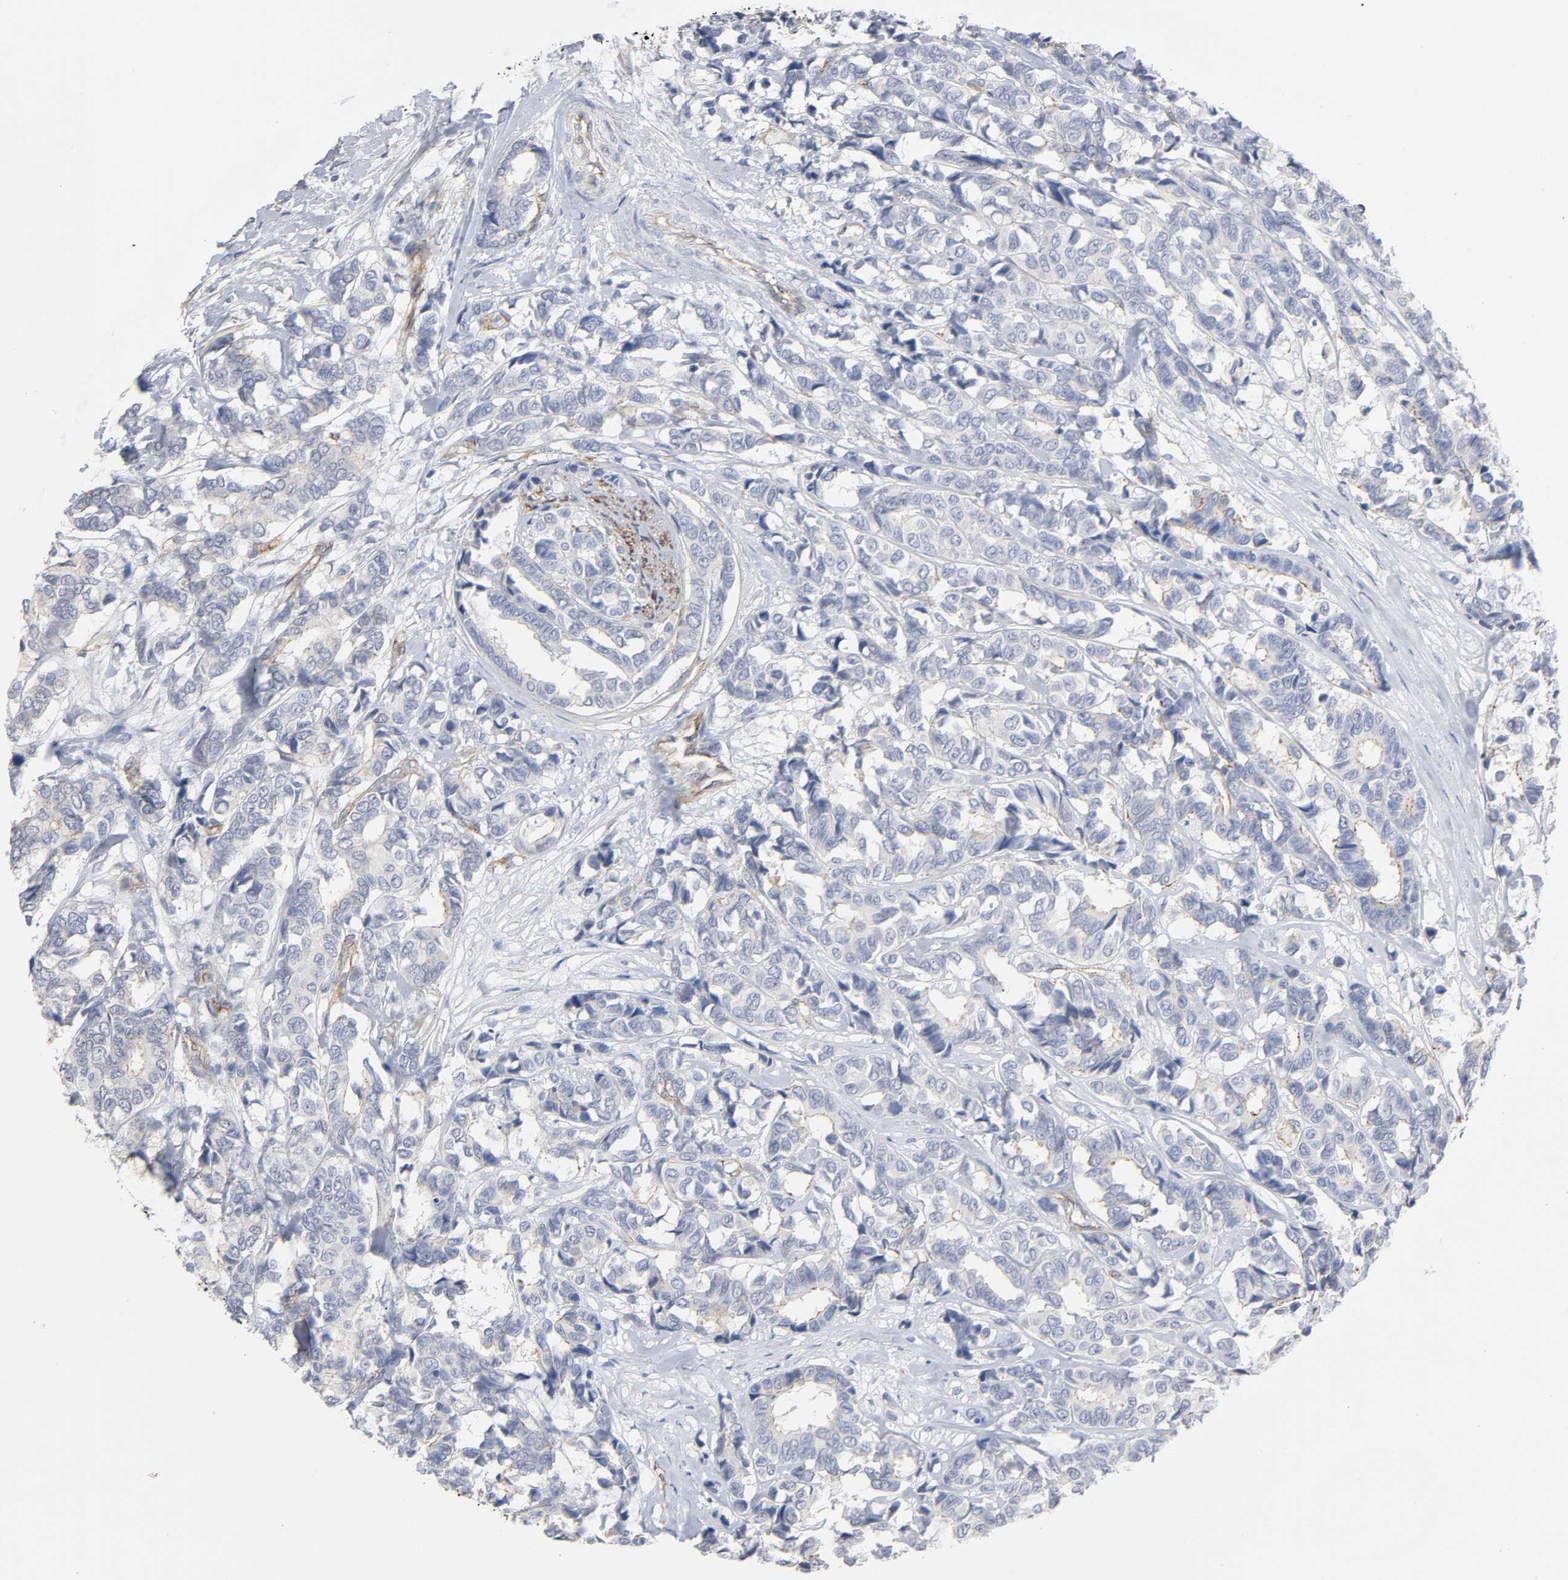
{"staining": {"intensity": "negative", "quantity": "none", "location": "none"}, "tissue": "breast cancer", "cell_type": "Tumor cells", "image_type": "cancer", "snomed": [{"axis": "morphology", "description": "Duct carcinoma"}, {"axis": "topography", "description": "Breast"}], "caption": "IHC micrograph of human invasive ductal carcinoma (breast) stained for a protein (brown), which demonstrates no staining in tumor cells.", "gene": "SPTAN1", "patient": {"sex": "female", "age": 87}}